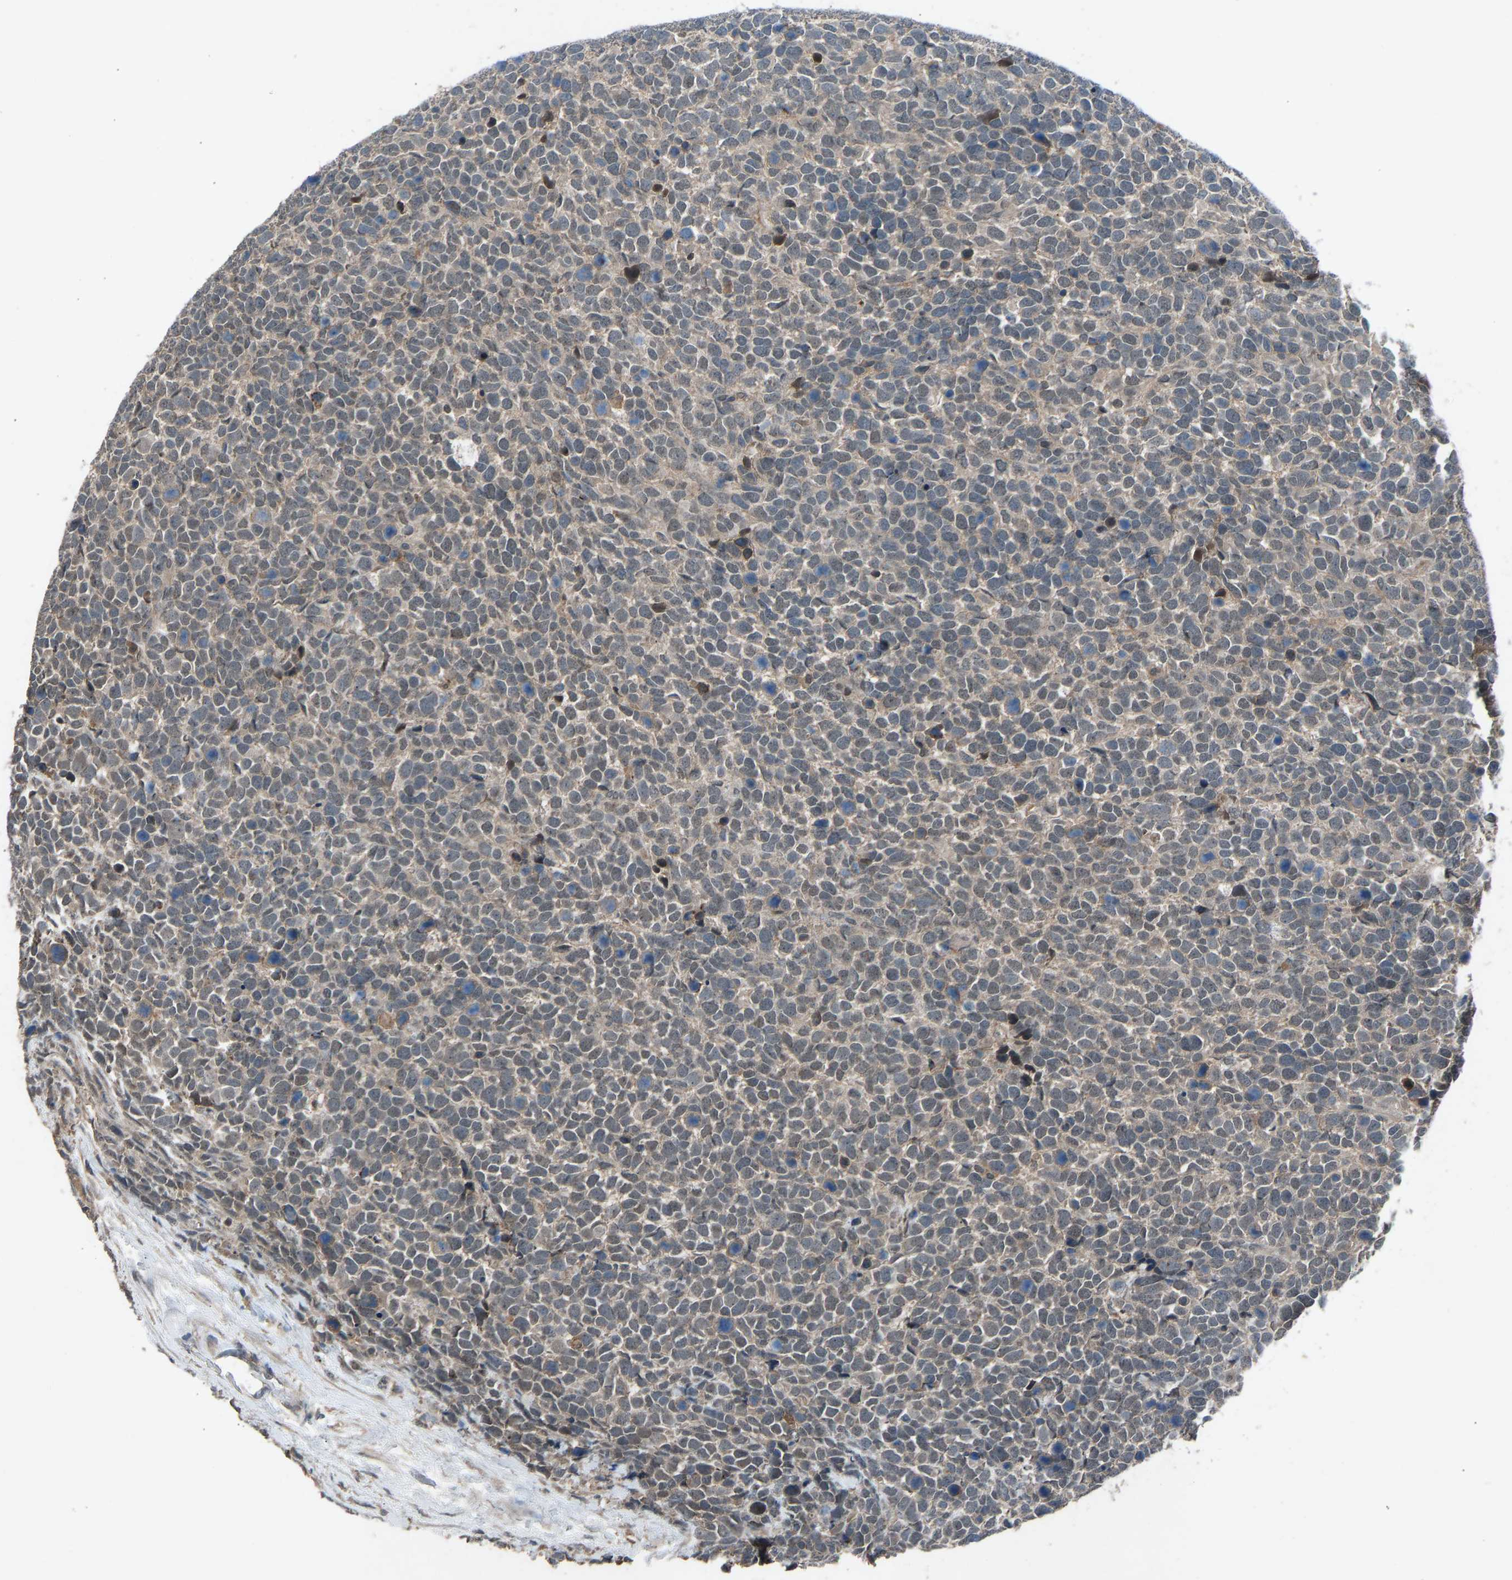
{"staining": {"intensity": "weak", "quantity": ">75%", "location": "cytoplasmic/membranous"}, "tissue": "urothelial cancer", "cell_type": "Tumor cells", "image_type": "cancer", "snomed": [{"axis": "morphology", "description": "Urothelial carcinoma, High grade"}, {"axis": "topography", "description": "Urinary bladder"}], "caption": "A histopathology image of urothelial carcinoma (high-grade) stained for a protein exhibits weak cytoplasmic/membranous brown staining in tumor cells.", "gene": "SLC43A1", "patient": {"sex": "female", "age": 82}}